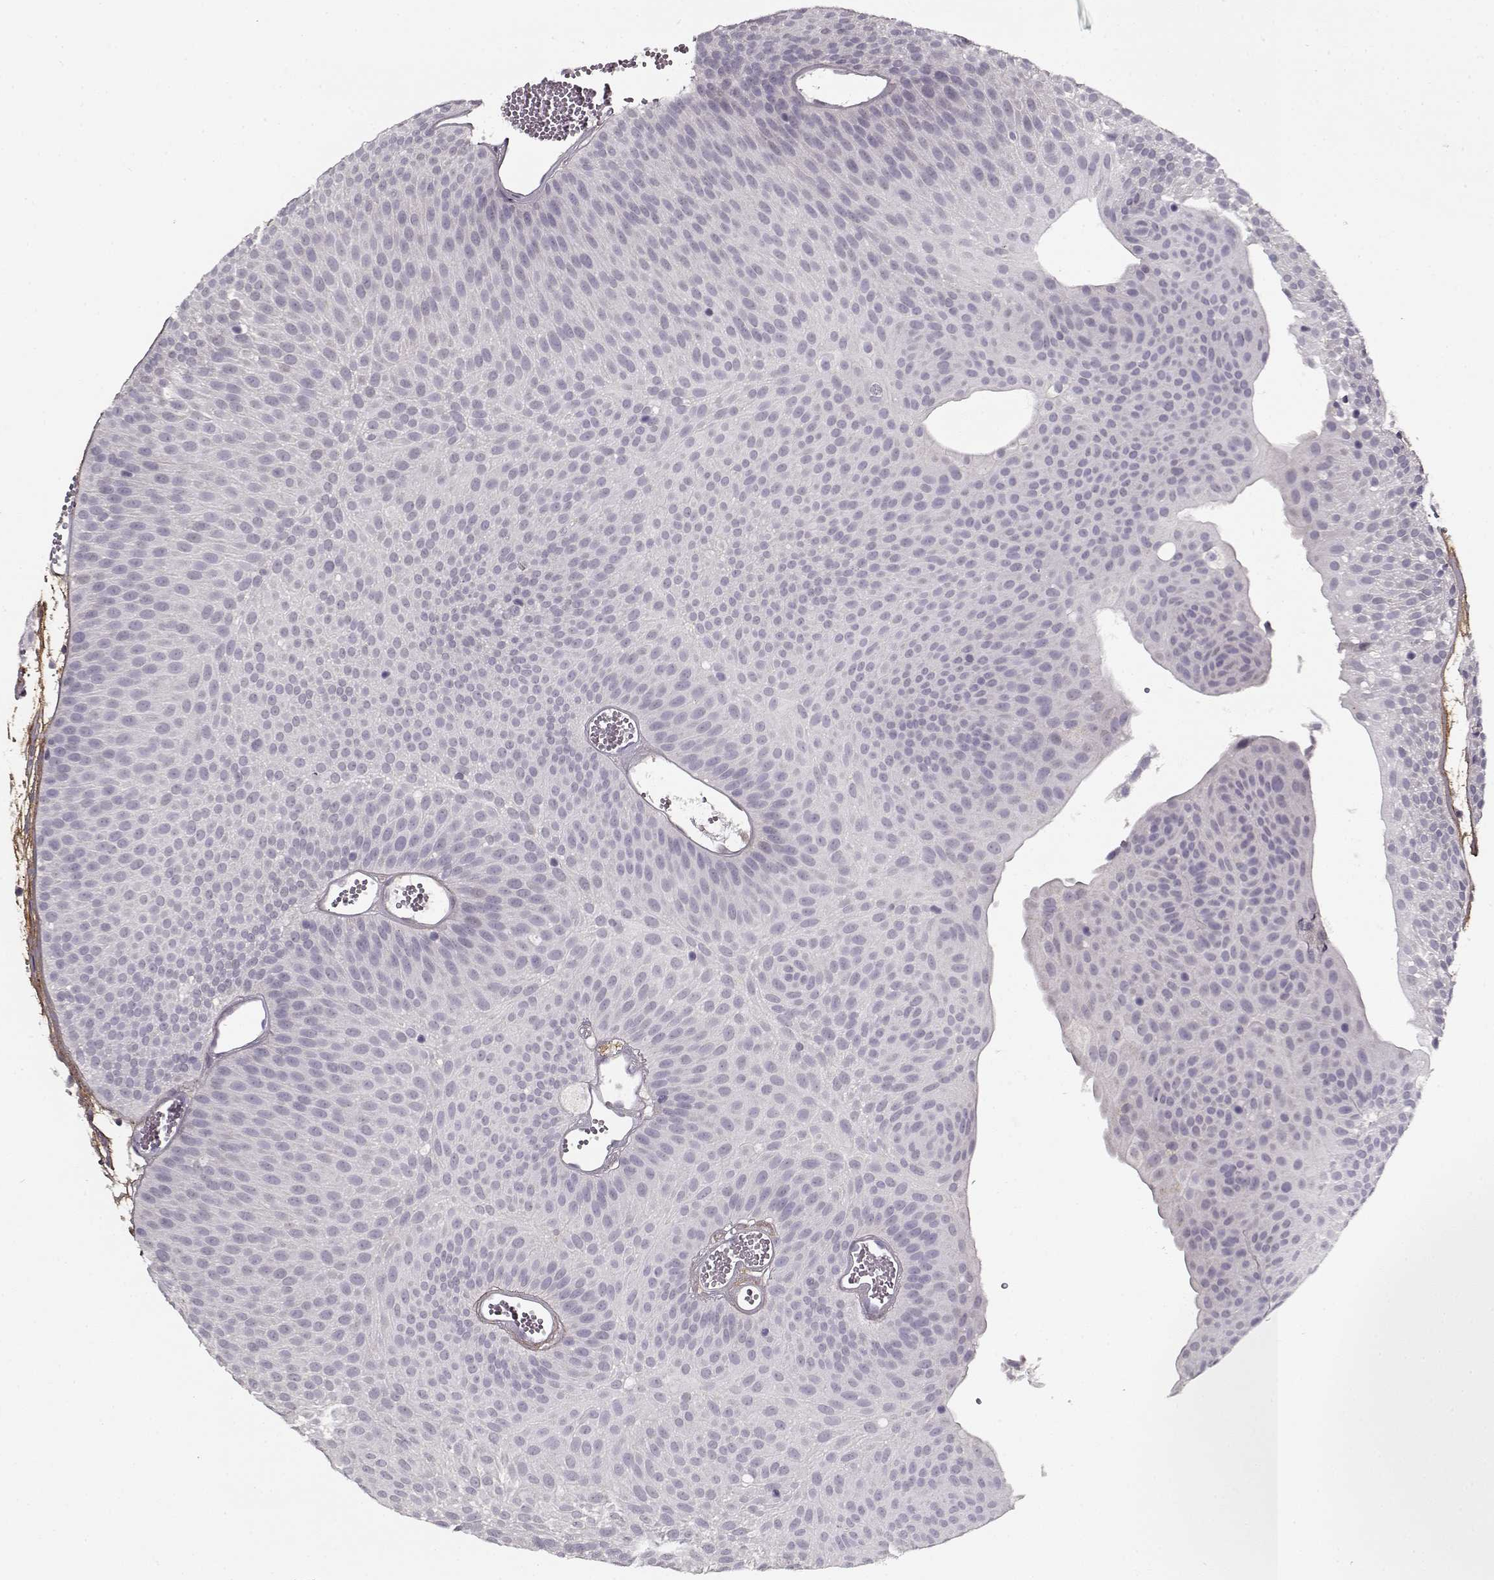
{"staining": {"intensity": "negative", "quantity": "none", "location": "none"}, "tissue": "urothelial cancer", "cell_type": "Tumor cells", "image_type": "cancer", "snomed": [{"axis": "morphology", "description": "Urothelial carcinoma, Low grade"}, {"axis": "topography", "description": "Urinary bladder"}], "caption": "The photomicrograph exhibits no staining of tumor cells in urothelial cancer. The staining is performed using DAB (3,3'-diaminobenzidine) brown chromogen with nuclei counter-stained in using hematoxylin.", "gene": "LUM", "patient": {"sex": "male", "age": 52}}